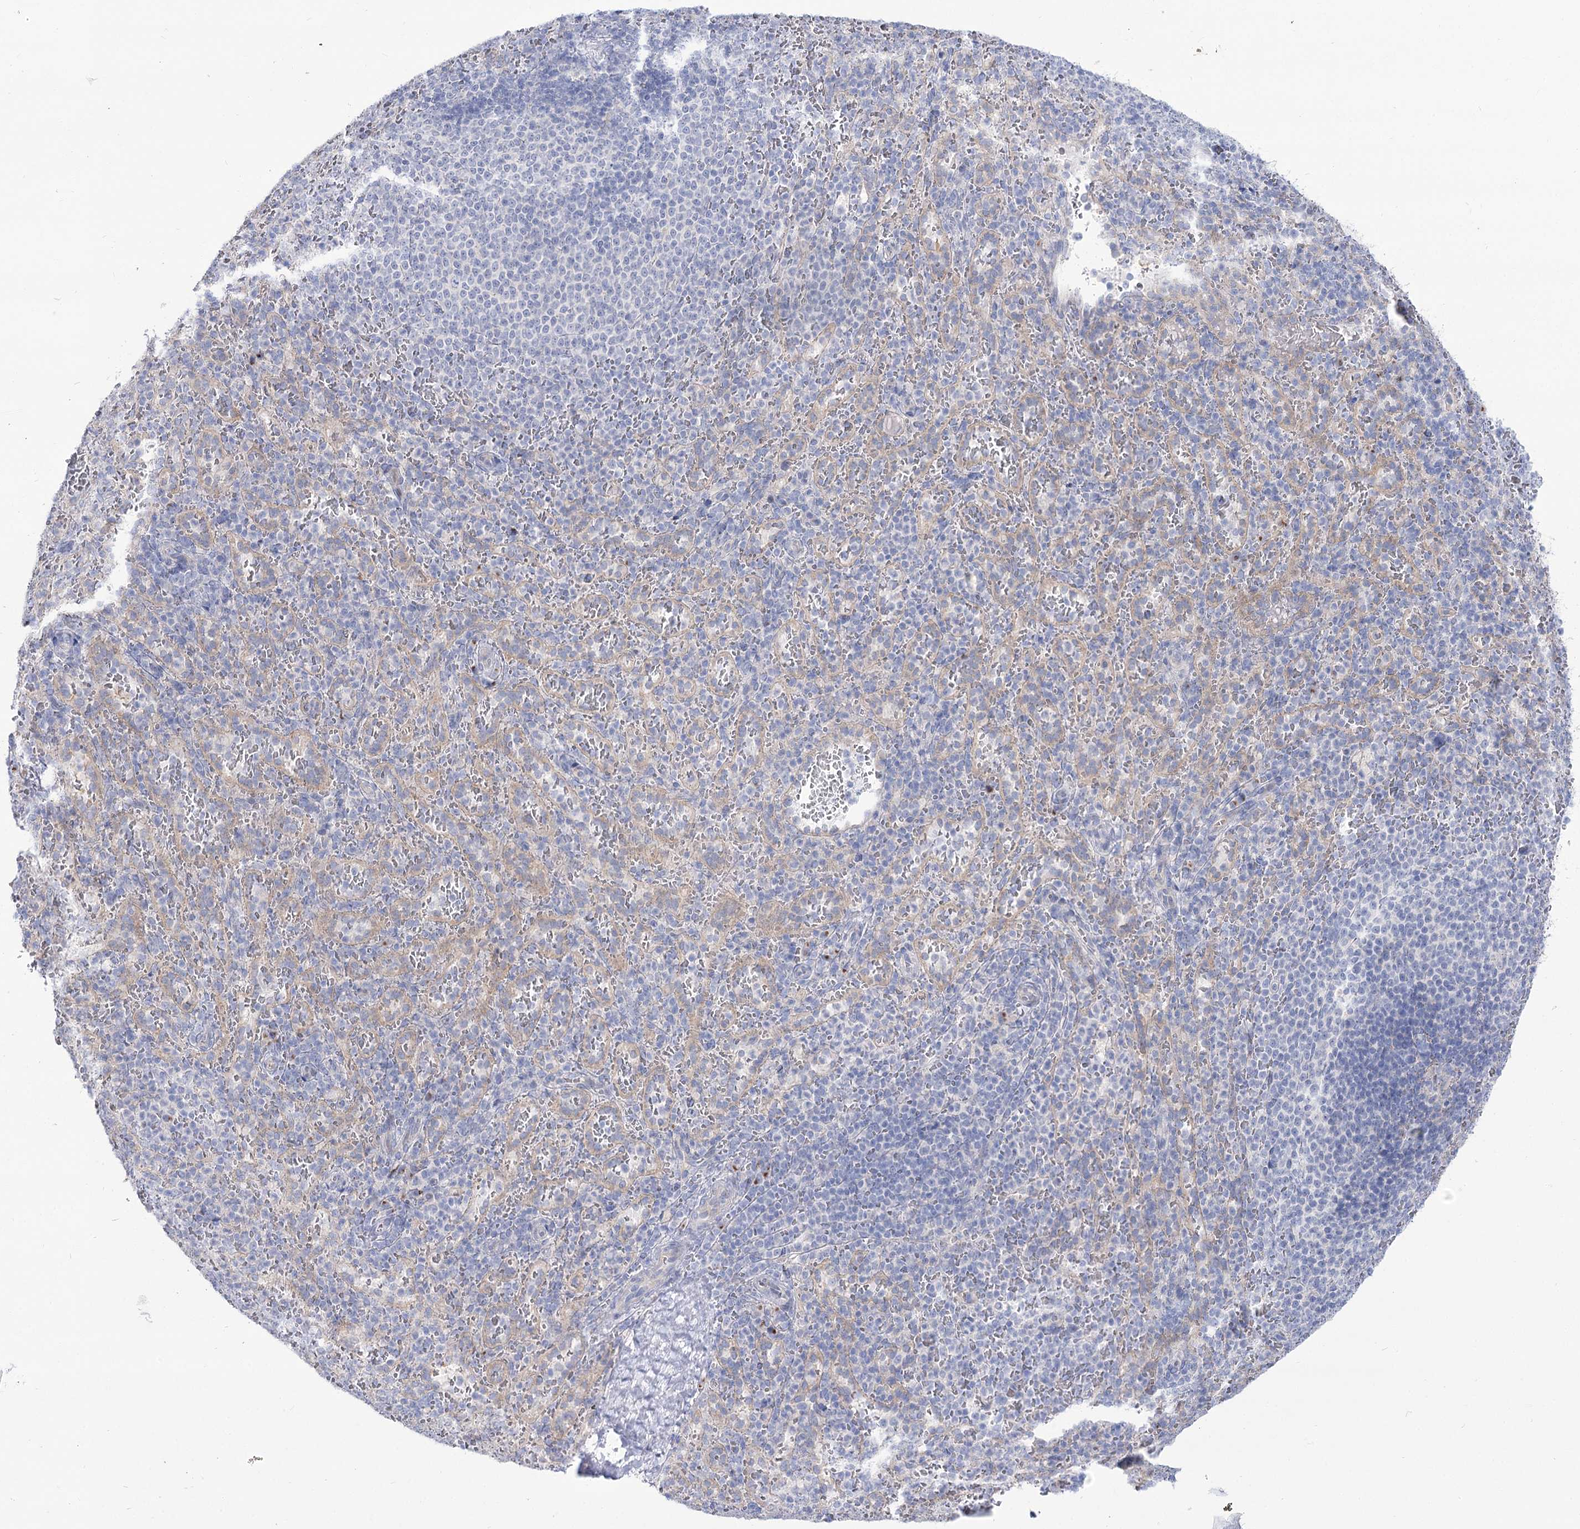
{"staining": {"intensity": "negative", "quantity": "none", "location": "none"}, "tissue": "spleen", "cell_type": "Cells in red pulp", "image_type": "normal", "snomed": [{"axis": "morphology", "description": "Normal tissue, NOS"}, {"axis": "topography", "description": "Spleen"}], "caption": "Immunohistochemistry histopathology image of unremarkable spleen stained for a protein (brown), which displays no positivity in cells in red pulp.", "gene": "SUOX", "patient": {"sex": "female", "age": 21}}